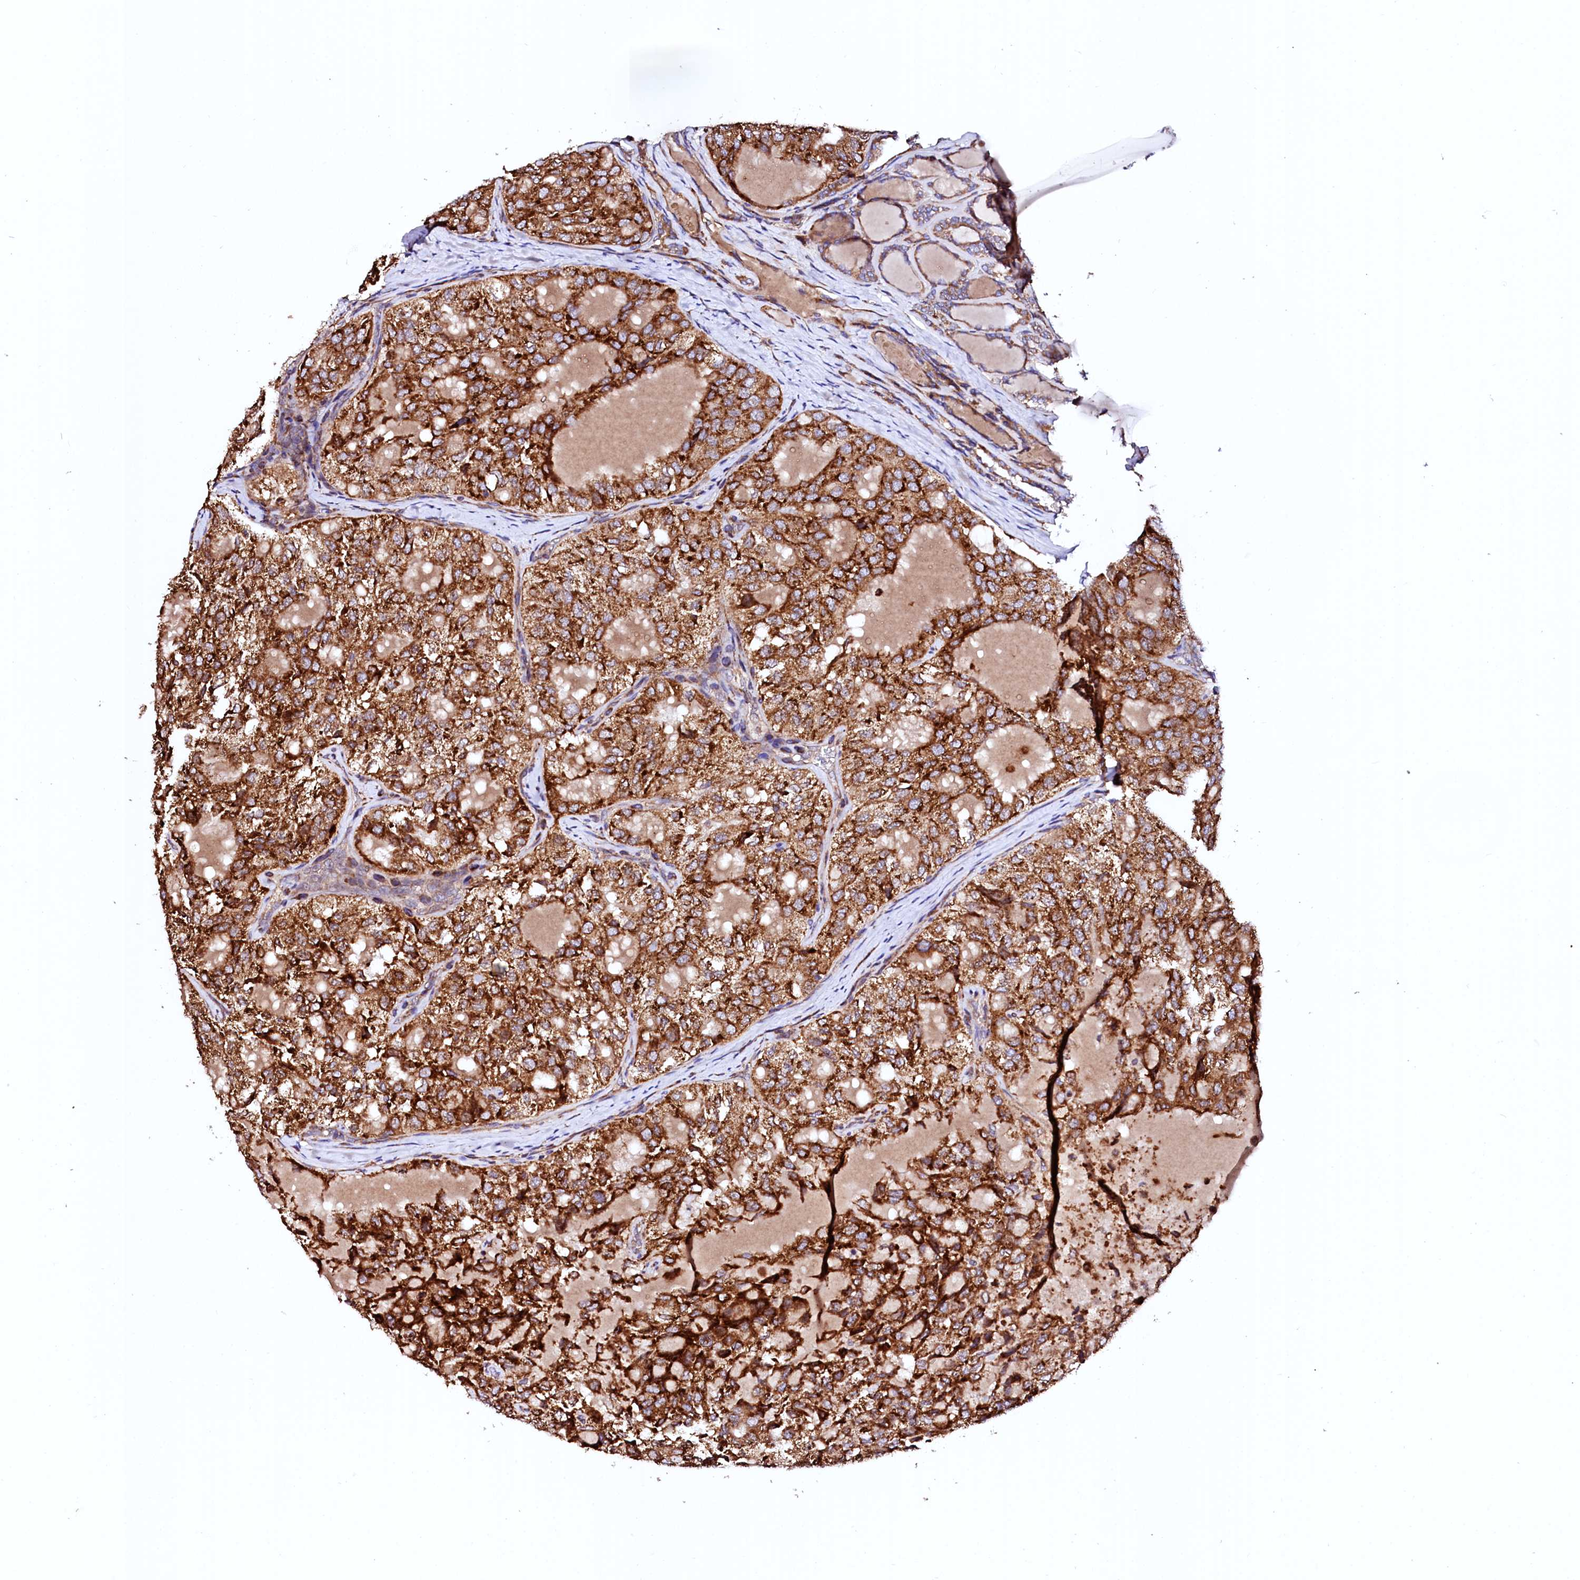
{"staining": {"intensity": "strong", "quantity": ">75%", "location": "cytoplasmic/membranous"}, "tissue": "thyroid cancer", "cell_type": "Tumor cells", "image_type": "cancer", "snomed": [{"axis": "morphology", "description": "Follicular adenoma carcinoma, NOS"}, {"axis": "topography", "description": "Thyroid gland"}], "caption": "Protein staining reveals strong cytoplasmic/membranous positivity in approximately >75% of tumor cells in follicular adenoma carcinoma (thyroid).", "gene": "UBE3C", "patient": {"sex": "male", "age": 75}}